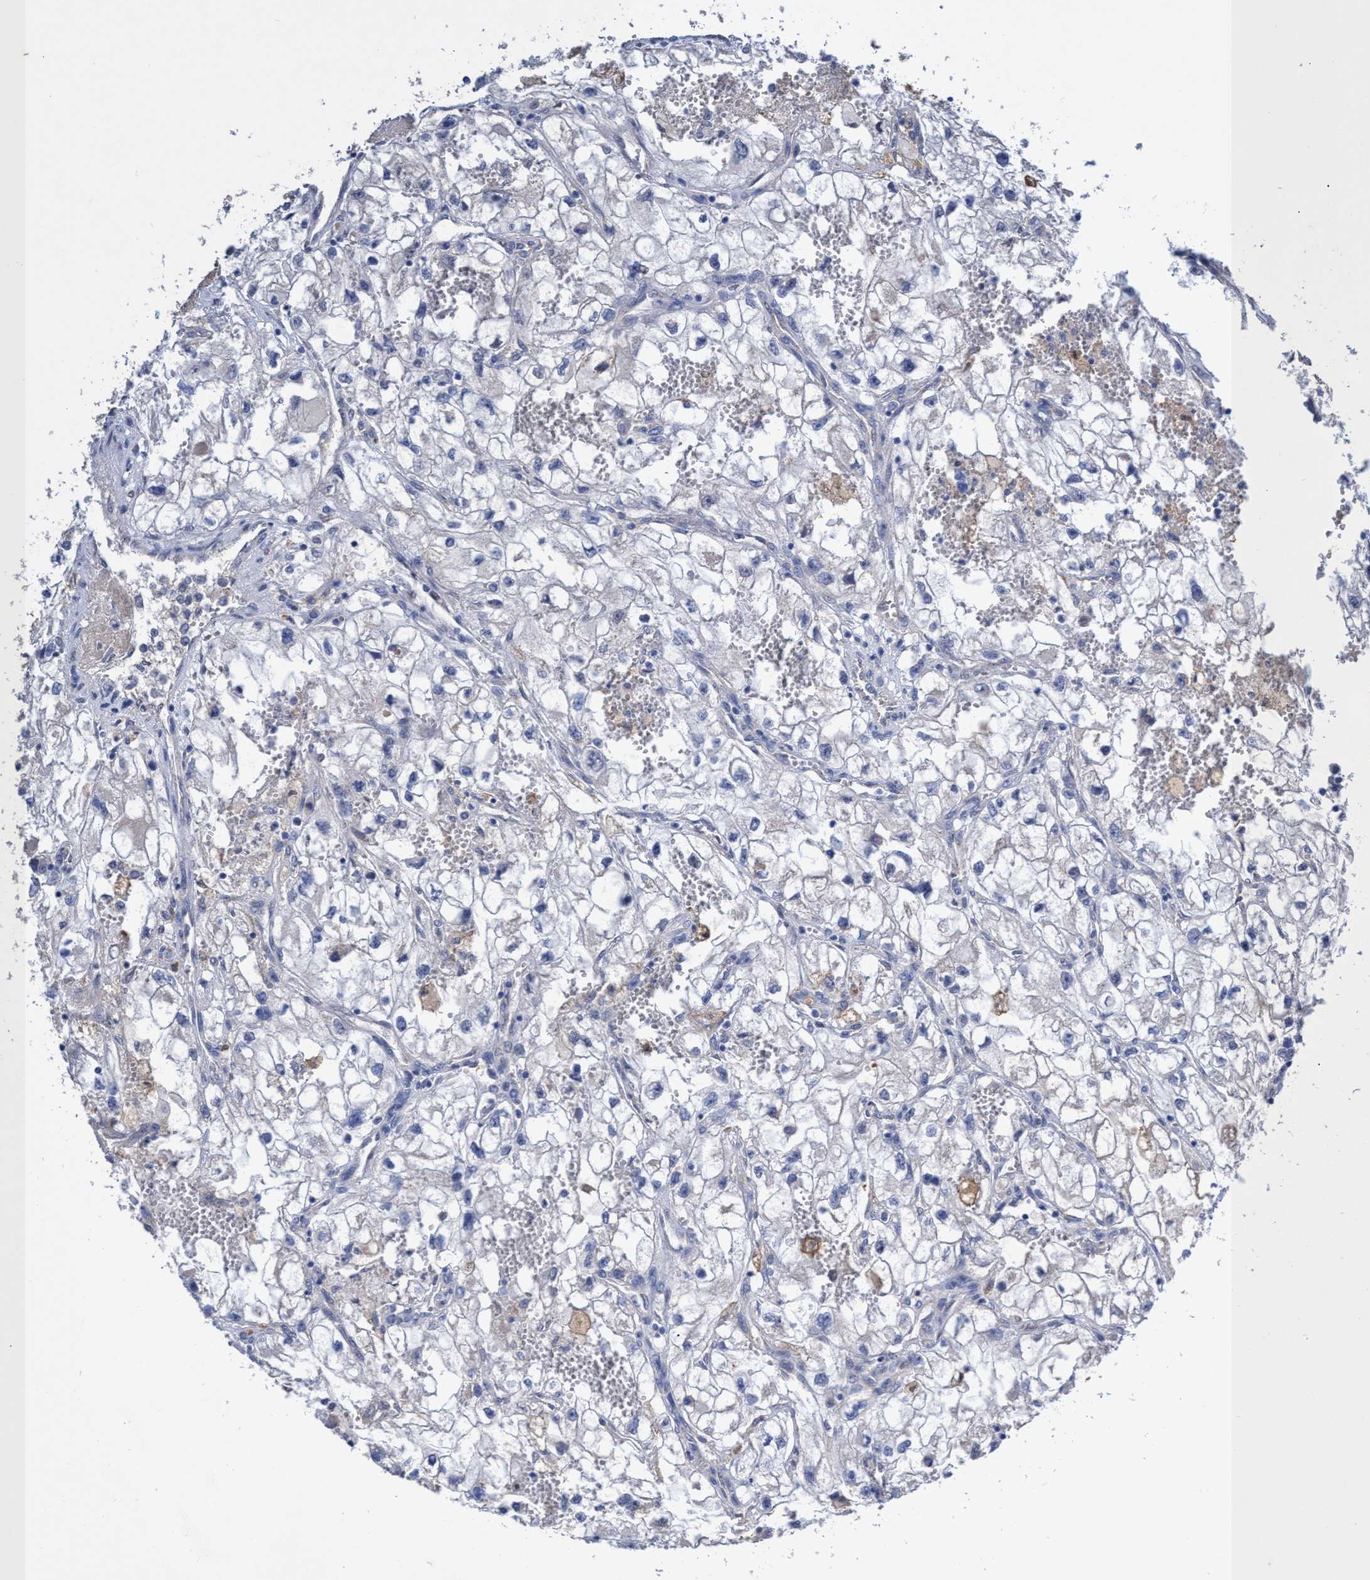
{"staining": {"intensity": "negative", "quantity": "none", "location": "none"}, "tissue": "renal cancer", "cell_type": "Tumor cells", "image_type": "cancer", "snomed": [{"axis": "morphology", "description": "Adenocarcinoma, NOS"}, {"axis": "topography", "description": "Kidney"}], "caption": "Tumor cells show no significant expression in renal cancer.", "gene": "SVEP1", "patient": {"sex": "female", "age": 70}}